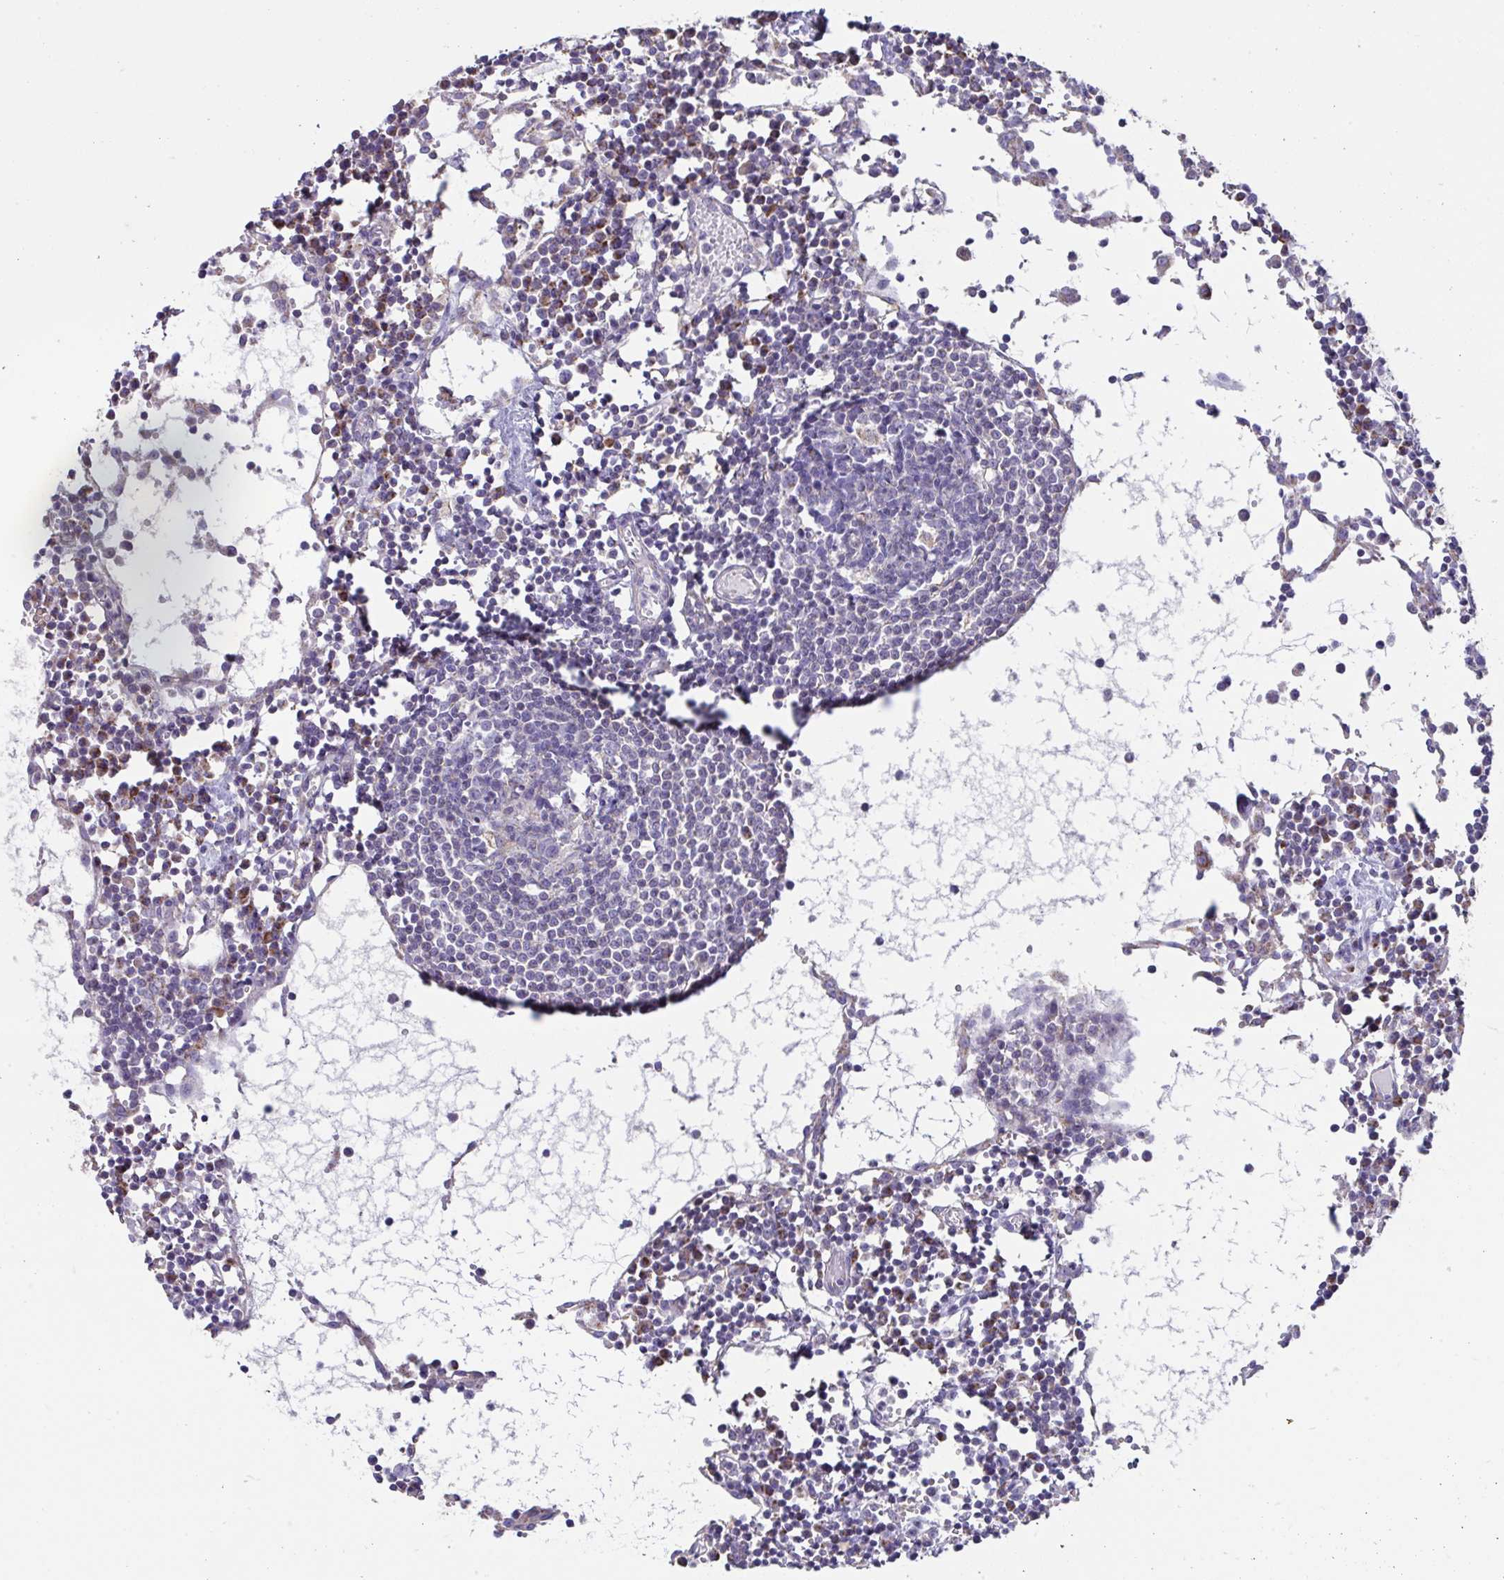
{"staining": {"intensity": "negative", "quantity": "none", "location": "none"}, "tissue": "lymph node", "cell_type": "Germinal center cells", "image_type": "normal", "snomed": [{"axis": "morphology", "description": "Normal tissue, NOS"}, {"axis": "topography", "description": "Lymph node"}], "caption": "An immunohistochemistry (IHC) histopathology image of normal lymph node is shown. There is no staining in germinal center cells of lymph node. (DAB immunohistochemistry, high magnification).", "gene": "DOK7", "patient": {"sex": "female", "age": 78}}